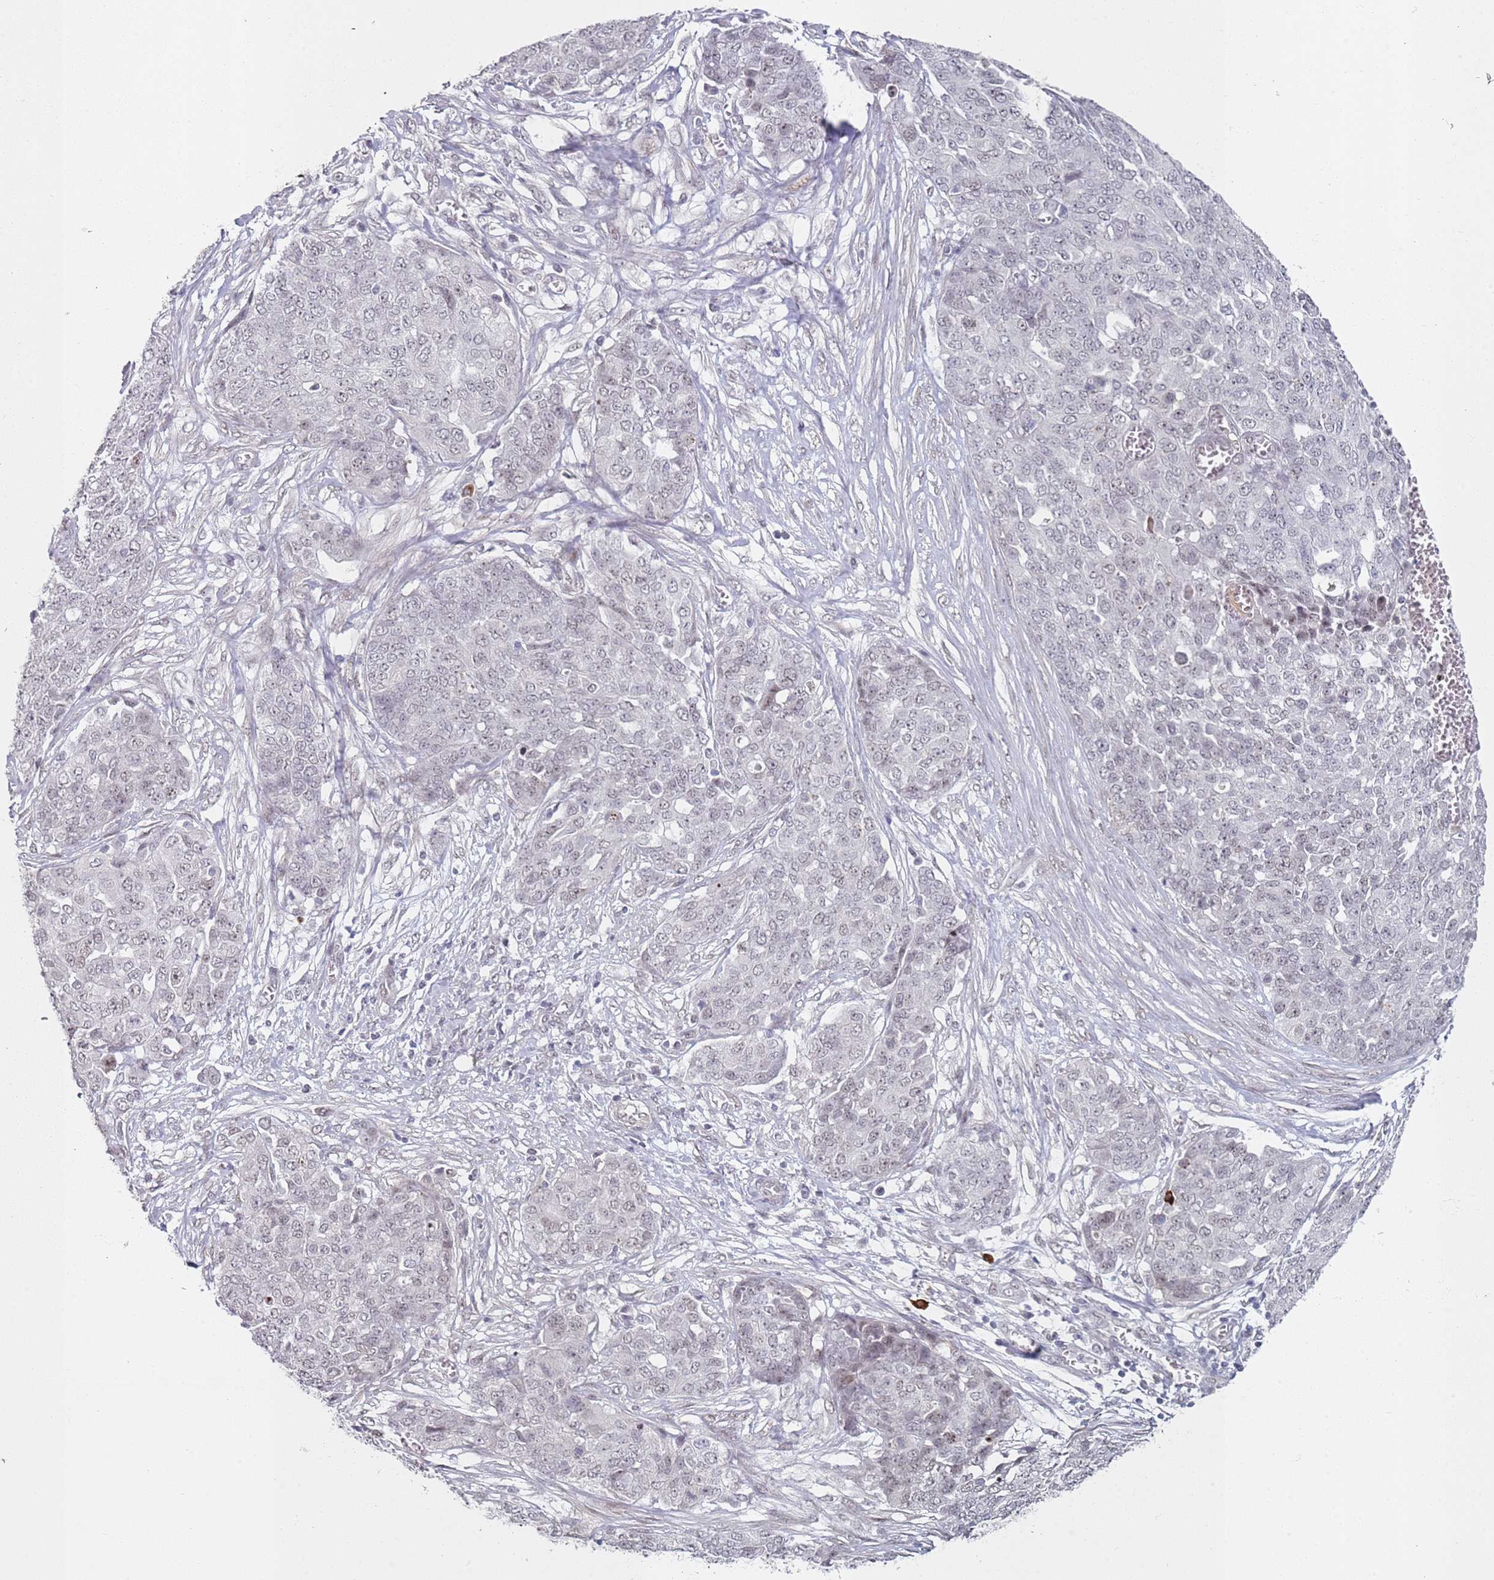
{"staining": {"intensity": "weak", "quantity": "25%-75%", "location": "nuclear"}, "tissue": "ovarian cancer", "cell_type": "Tumor cells", "image_type": "cancer", "snomed": [{"axis": "morphology", "description": "Cystadenocarcinoma, serous, NOS"}, {"axis": "topography", "description": "Soft tissue"}, {"axis": "topography", "description": "Ovary"}], "caption": "Protein expression analysis of human ovarian cancer (serous cystadenocarcinoma) reveals weak nuclear positivity in approximately 25%-75% of tumor cells.", "gene": "ATF6B", "patient": {"sex": "female", "age": 57}}